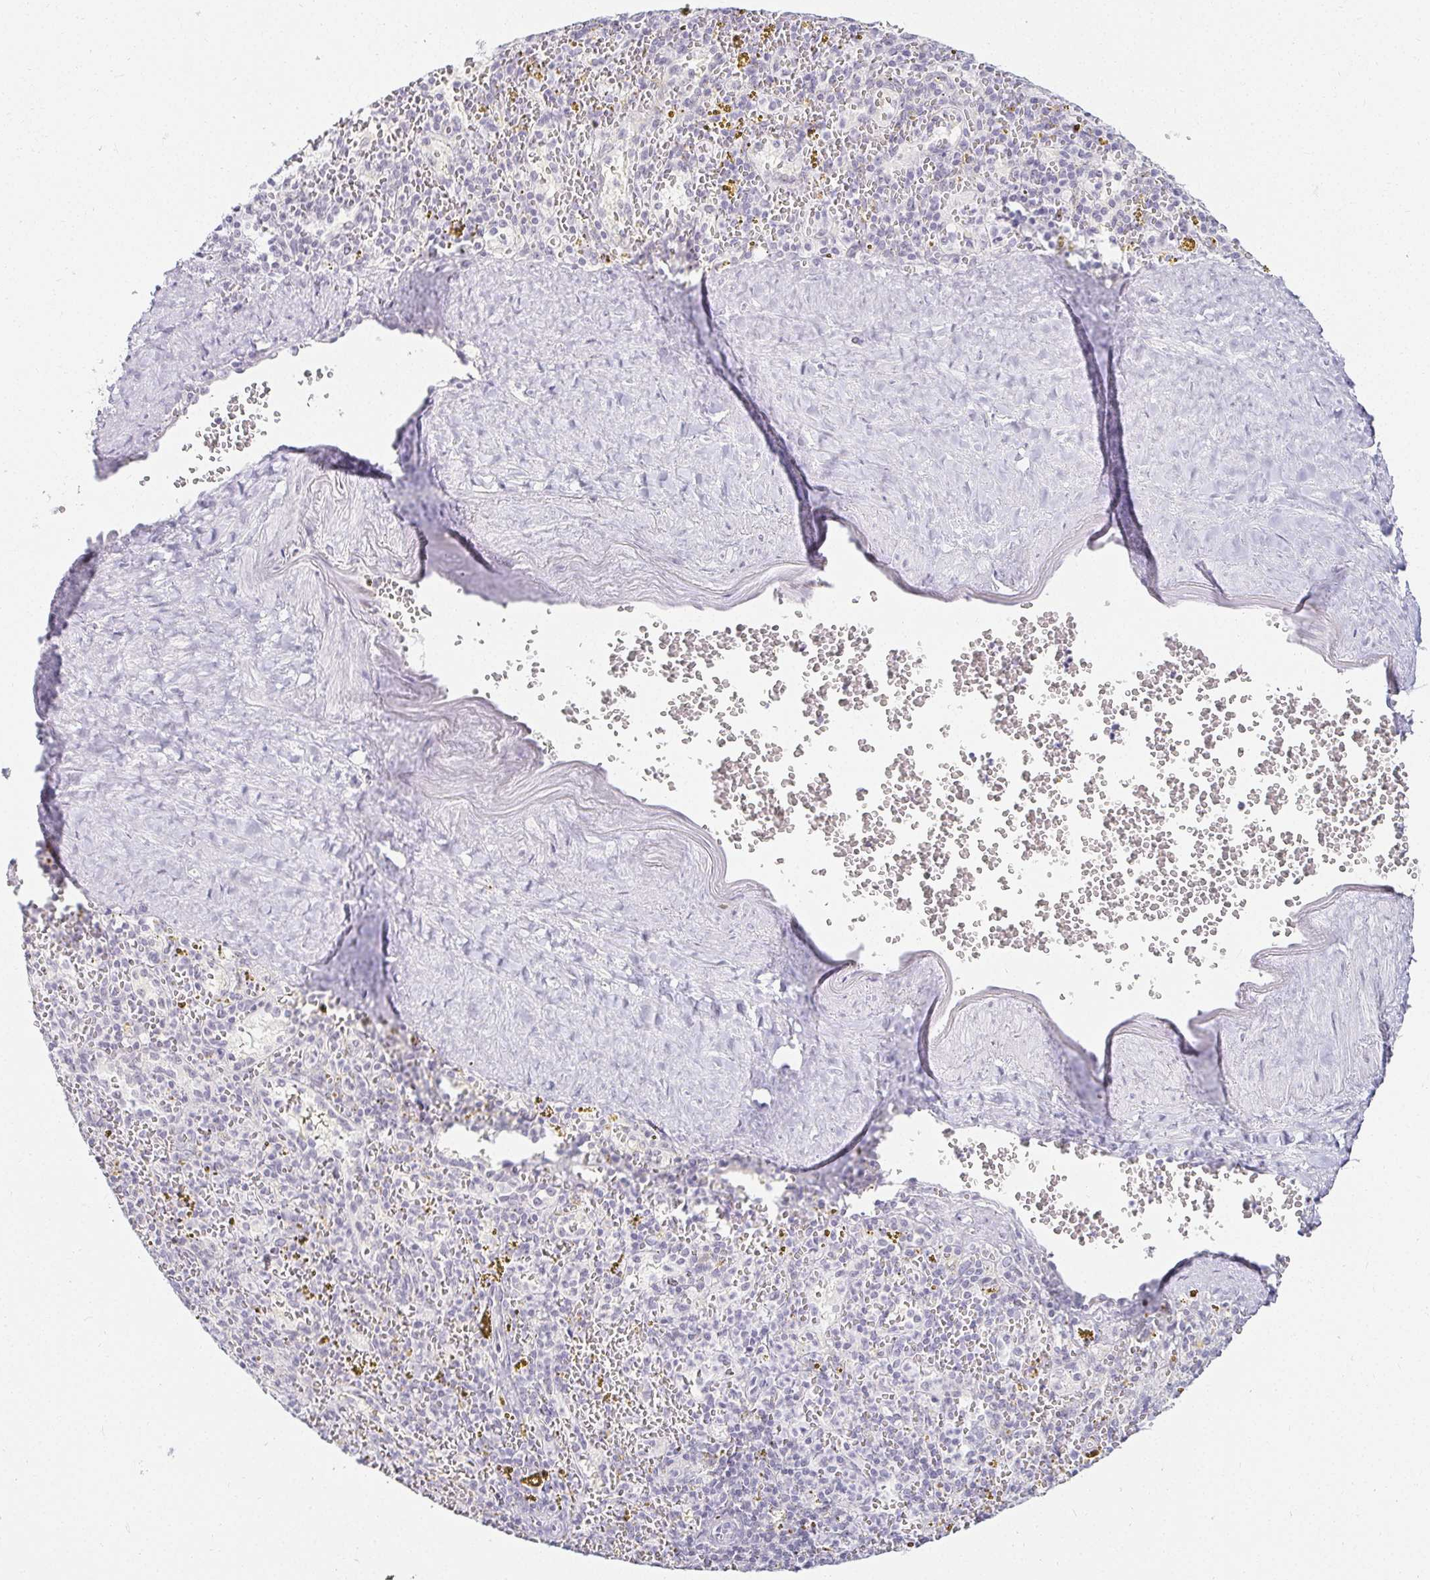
{"staining": {"intensity": "negative", "quantity": "none", "location": "none"}, "tissue": "spleen", "cell_type": "Cells in red pulp", "image_type": "normal", "snomed": [{"axis": "morphology", "description": "Normal tissue, NOS"}, {"axis": "topography", "description": "Spleen"}], "caption": "The immunohistochemistry photomicrograph has no significant positivity in cells in red pulp of spleen. (DAB immunohistochemistry, high magnification).", "gene": "ACAN", "patient": {"sex": "male", "age": 57}}